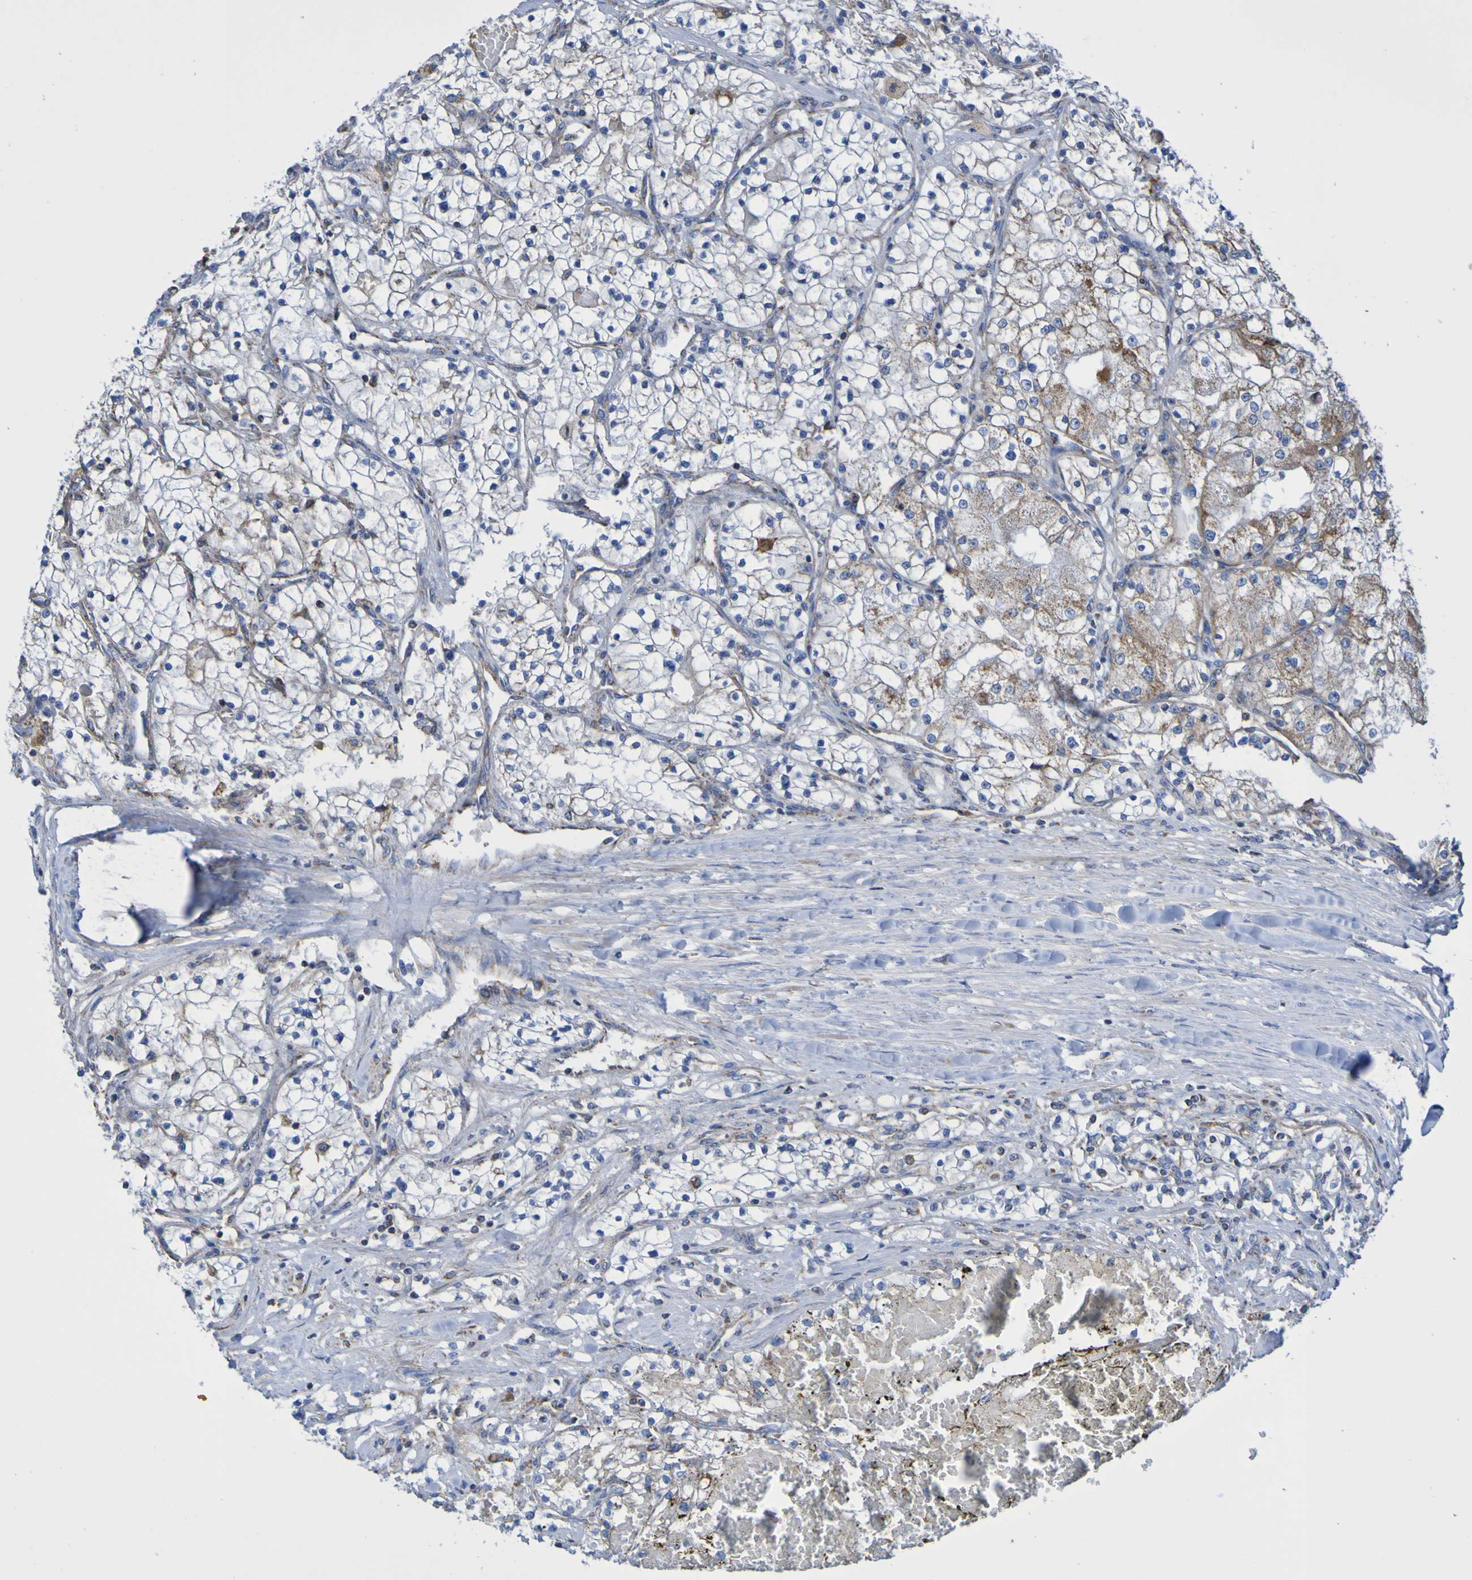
{"staining": {"intensity": "negative", "quantity": "none", "location": "none"}, "tissue": "renal cancer", "cell_type": "Tumor cells", "image_type": "cancer", "snomed": [{"axis": "morphology", "description": "Adenocarcinoma, NOS"}, {"axis": "topography", "description": "Kidney"}], "caption": "IHC image of human adenocarcinoma (renal) stained for a protein (brown), which exhibits no positivity in tumor cells.", "gene": "CNTN2", "patient": {"sex": "male", "age": 68}}